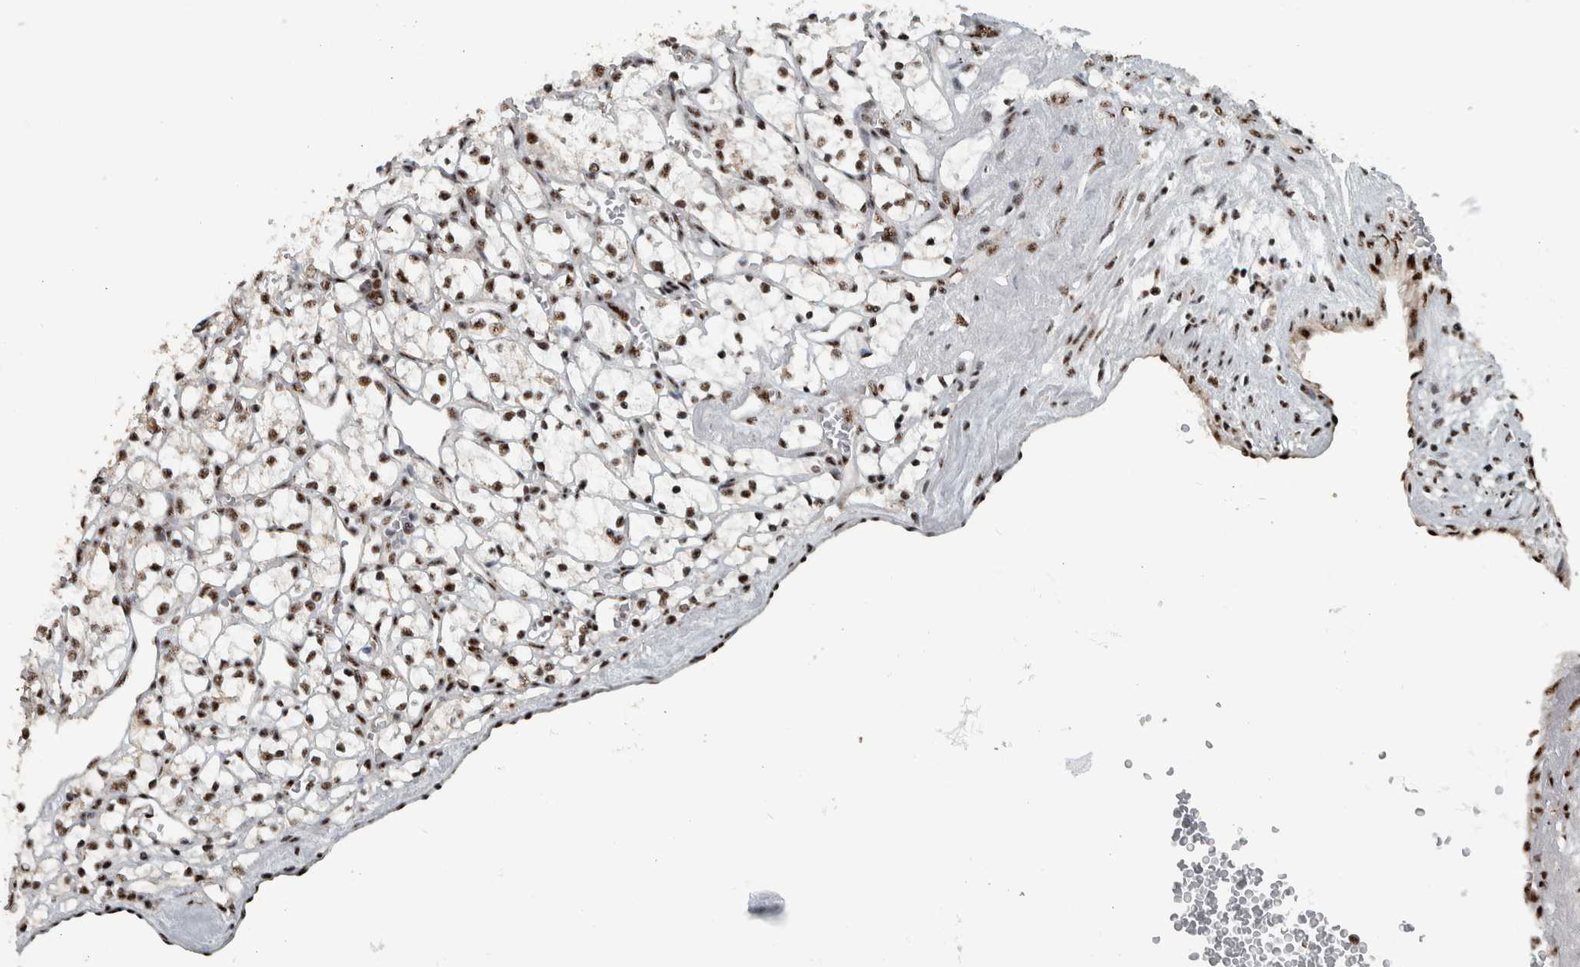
{"staining": {"intensity": "moderate", "quantity": ">75%", "location": "nuclear"}, "tissue": "renal cancer", "cell_type": "Tumor cells", "image_type": "cancer", "snomed": [{"axis": "morphology", "description": "Adenocarcinoma, NOS"}, {"axis": "topography", "description": "Kidney"}], "caption": "Adenocarcinoma (renal) stained for a protein exhibits moderate nuclear positivity in tumor cells.", "gene": "SON", "patient": {"sex": "female", "age": 69}}